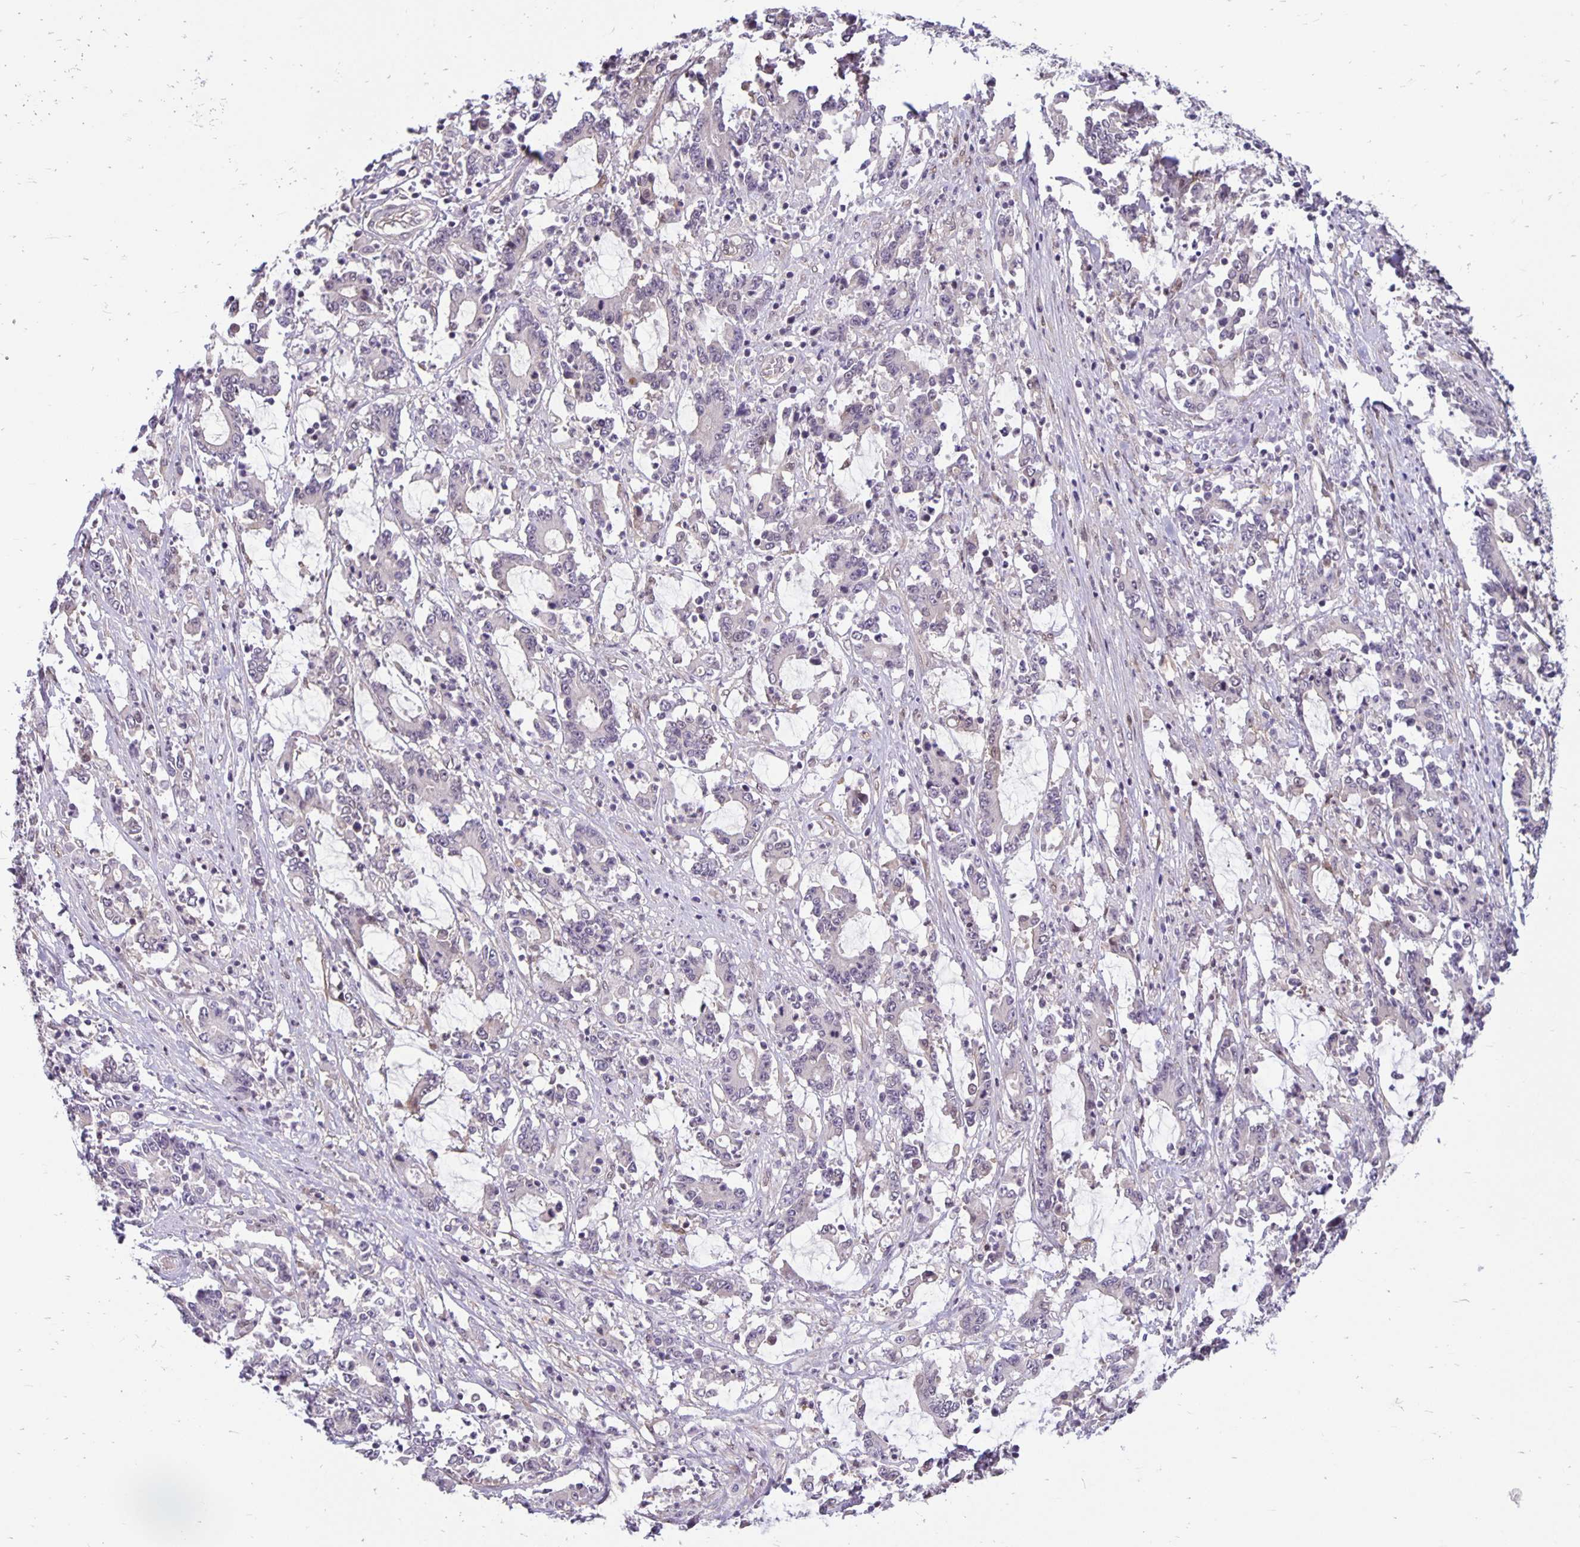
{"staining": {"intensity": "negative", "quantity": "none", "location": "none"}, "tissue": "stomach cancer", "cell_type": "Tumor cells", "image_type": "cancer", "snomed": [{"axis": "morphology", "description": "Adenocarcinoma, NOS"}, {"axis": "topography", "description": "Stomach, upper"}], "caption": "Immunohistochemical staining of human adenocarcinoma (stomach) shows no significant expression in tumor cells.", "gene": "TAX1BP3", "patient": {"sex": "male", "age": 68}}